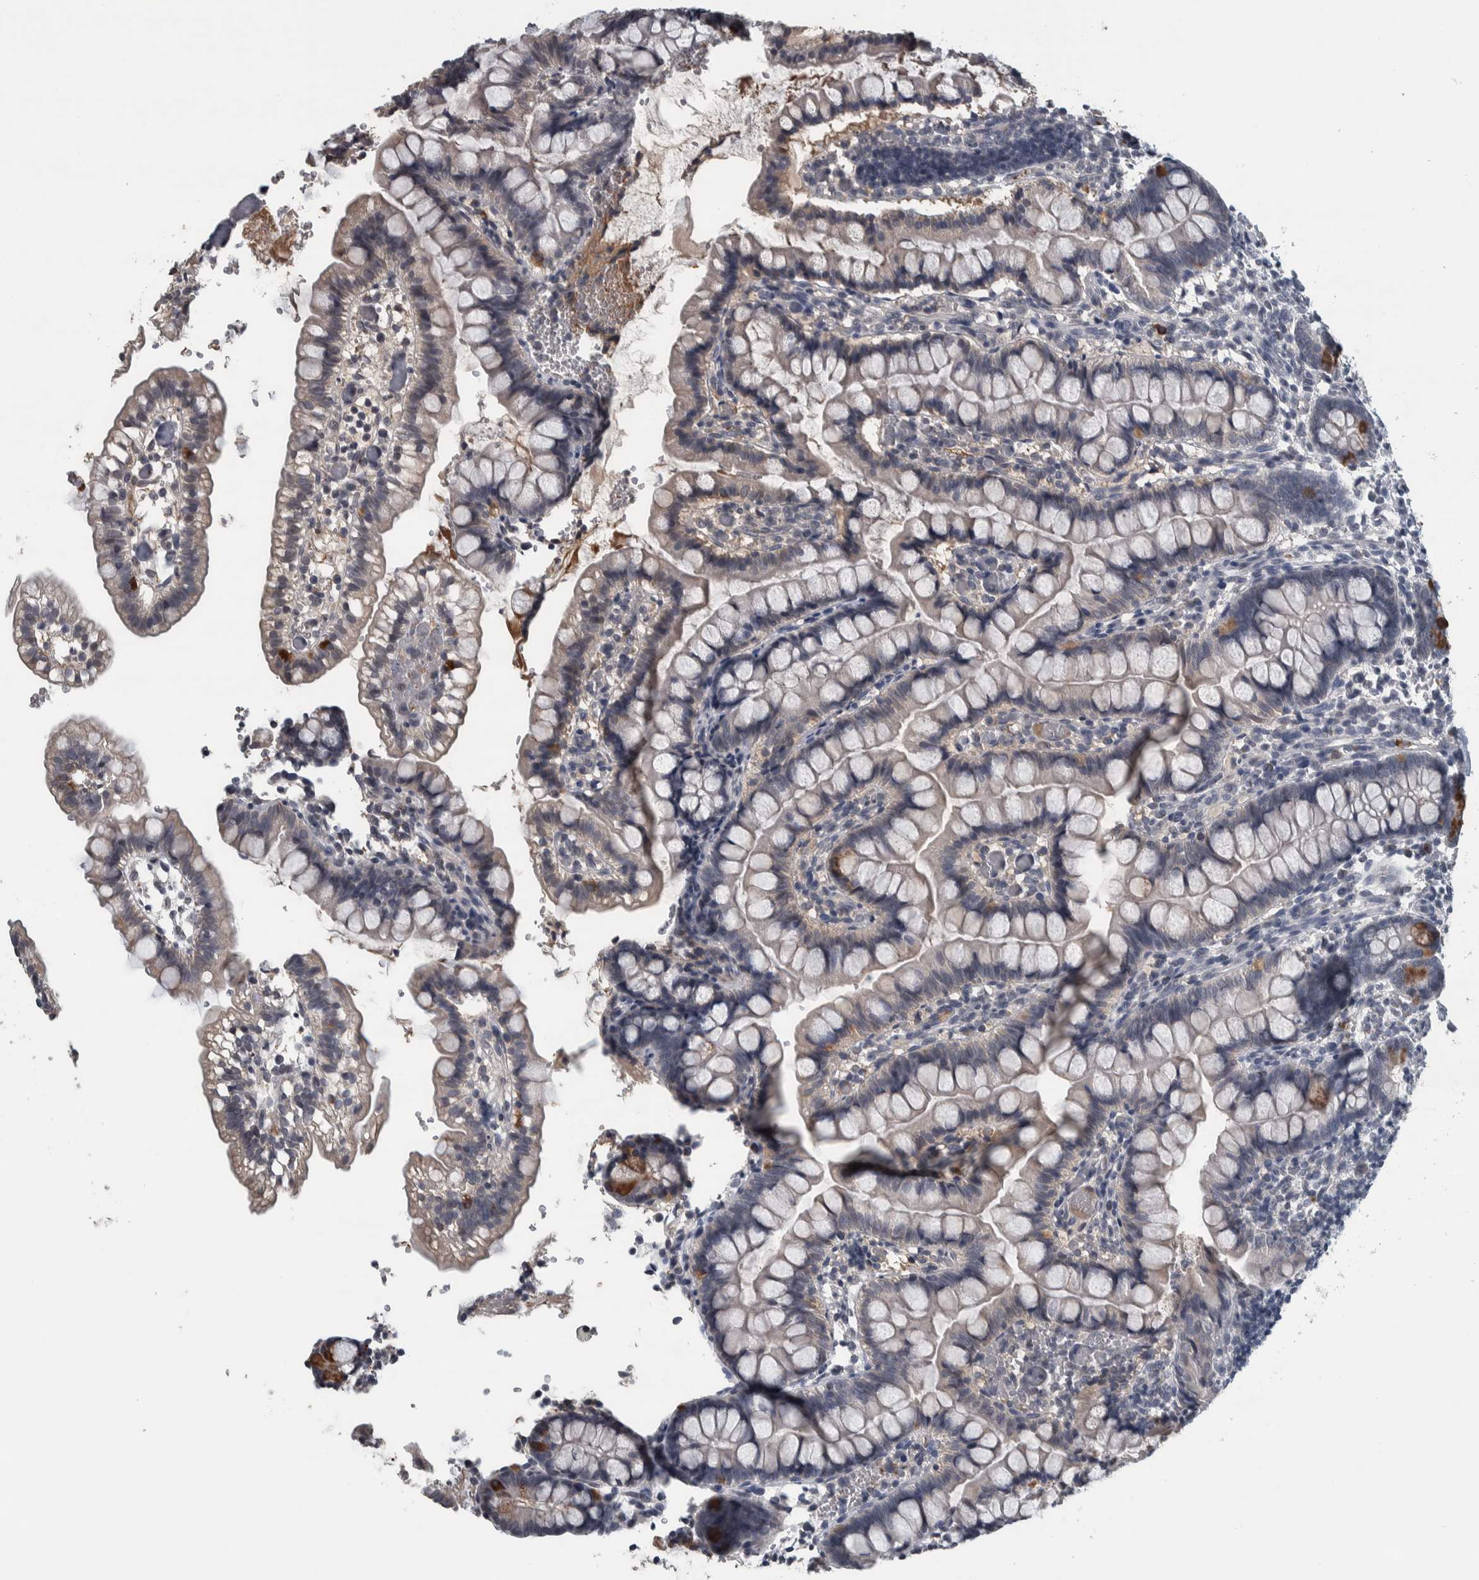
{"staining": {"intensity": "moderate", "quantity": "<25%", "location": "cytoplasmic/membranous"}, "tissue": "small intestine", "cell_type": "Glandular cells", "image_type": "normal", "snomed": [{"axis": "morphology", "description": "Normal tissue, NOS"}, {"axis": "morphology", "description": "Developmental malformation"}, {"axis": "topography", "description": "Small intestine"}], "caption": "Immunohistochemical staining of unremarkable human small intestine exhibits low levels of moderate cytoplasmic/membranous expression in approximately <25% of glandular cells.", "gene": "CAVIN4", "patient": {"sex": "male"}}